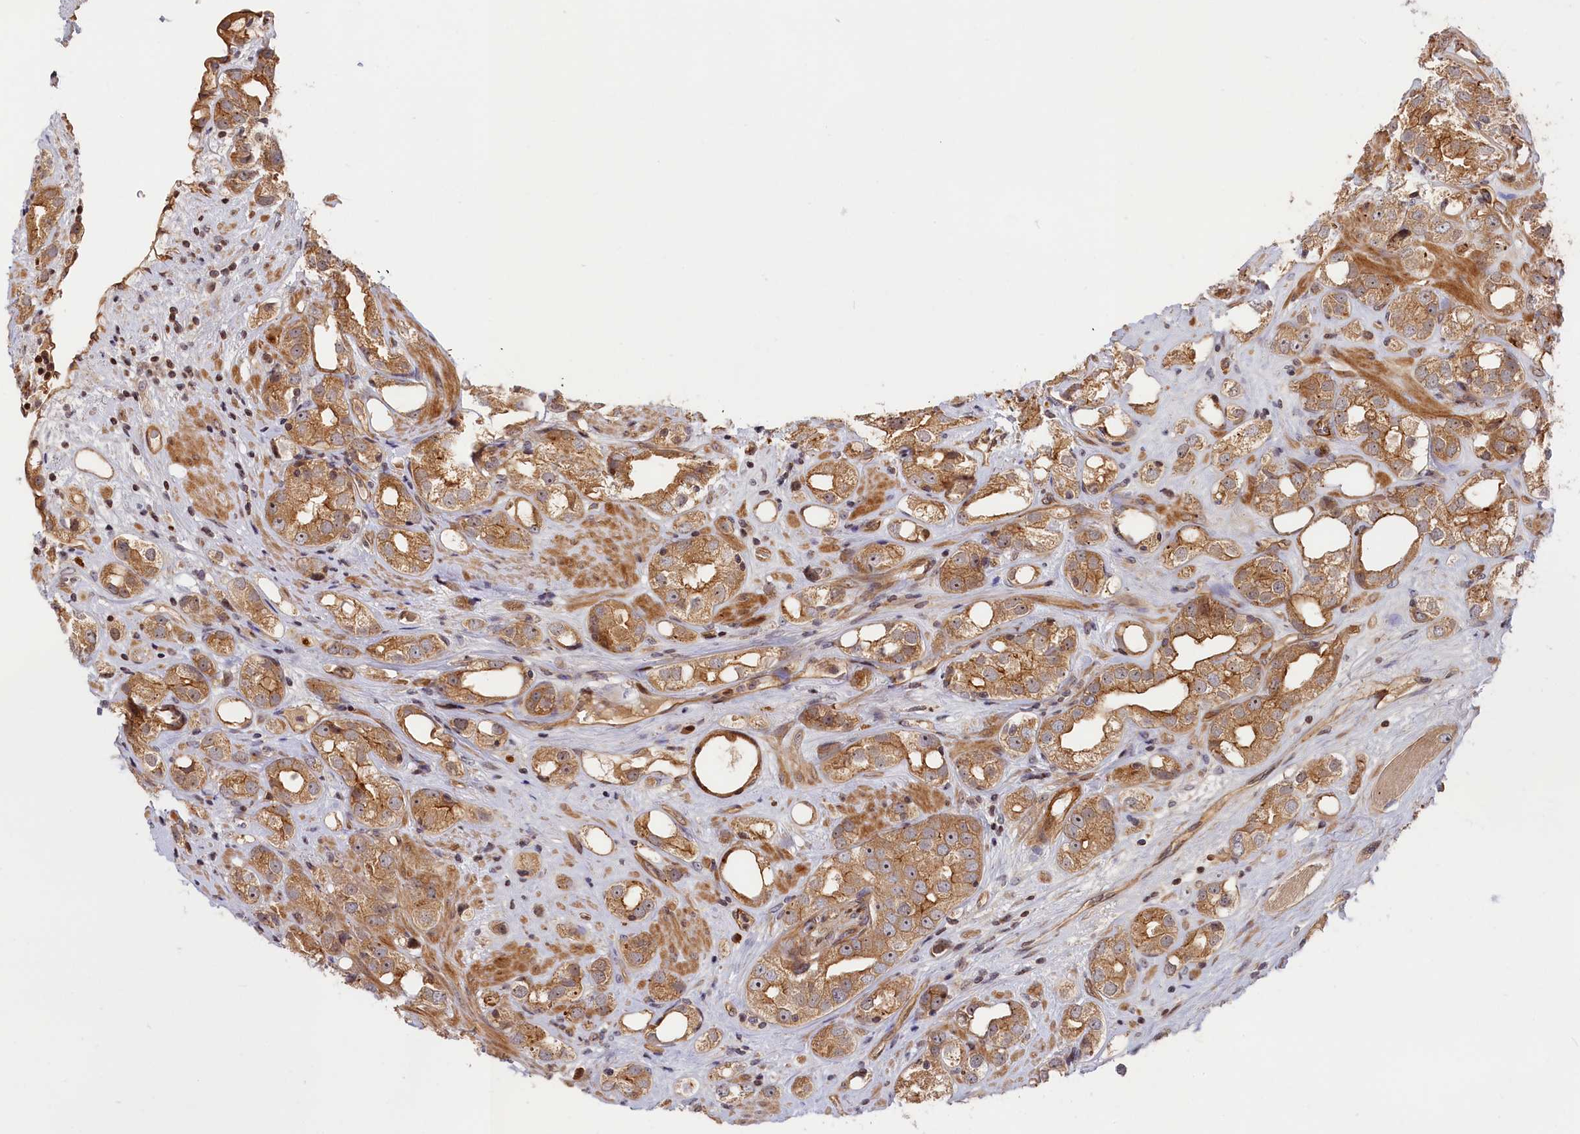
{"staining": {"intensity": "moderate", "quantity": ">75%", "location": "cytoplasmic/membranous,nuclear"}, "tissue": "prostate cancer", "cell_type": "Tumor cells", "image_type": "cancer", "snomed": [{"axis": "morphology", "description": "Adenocarcinoma, NOS"}, {"axis": "topography", "description": "Prostate"}], "caption": "Prostate cancer stained with DAB (3,3'-diaminobenzidine) immunohistochemistry shows medium levels of moderate cytoplasmic/membranous and nuclear staining in about >75% of tumor cells.", "gene": "CEP44", "patient": {"sex": "male", "age": 79}}